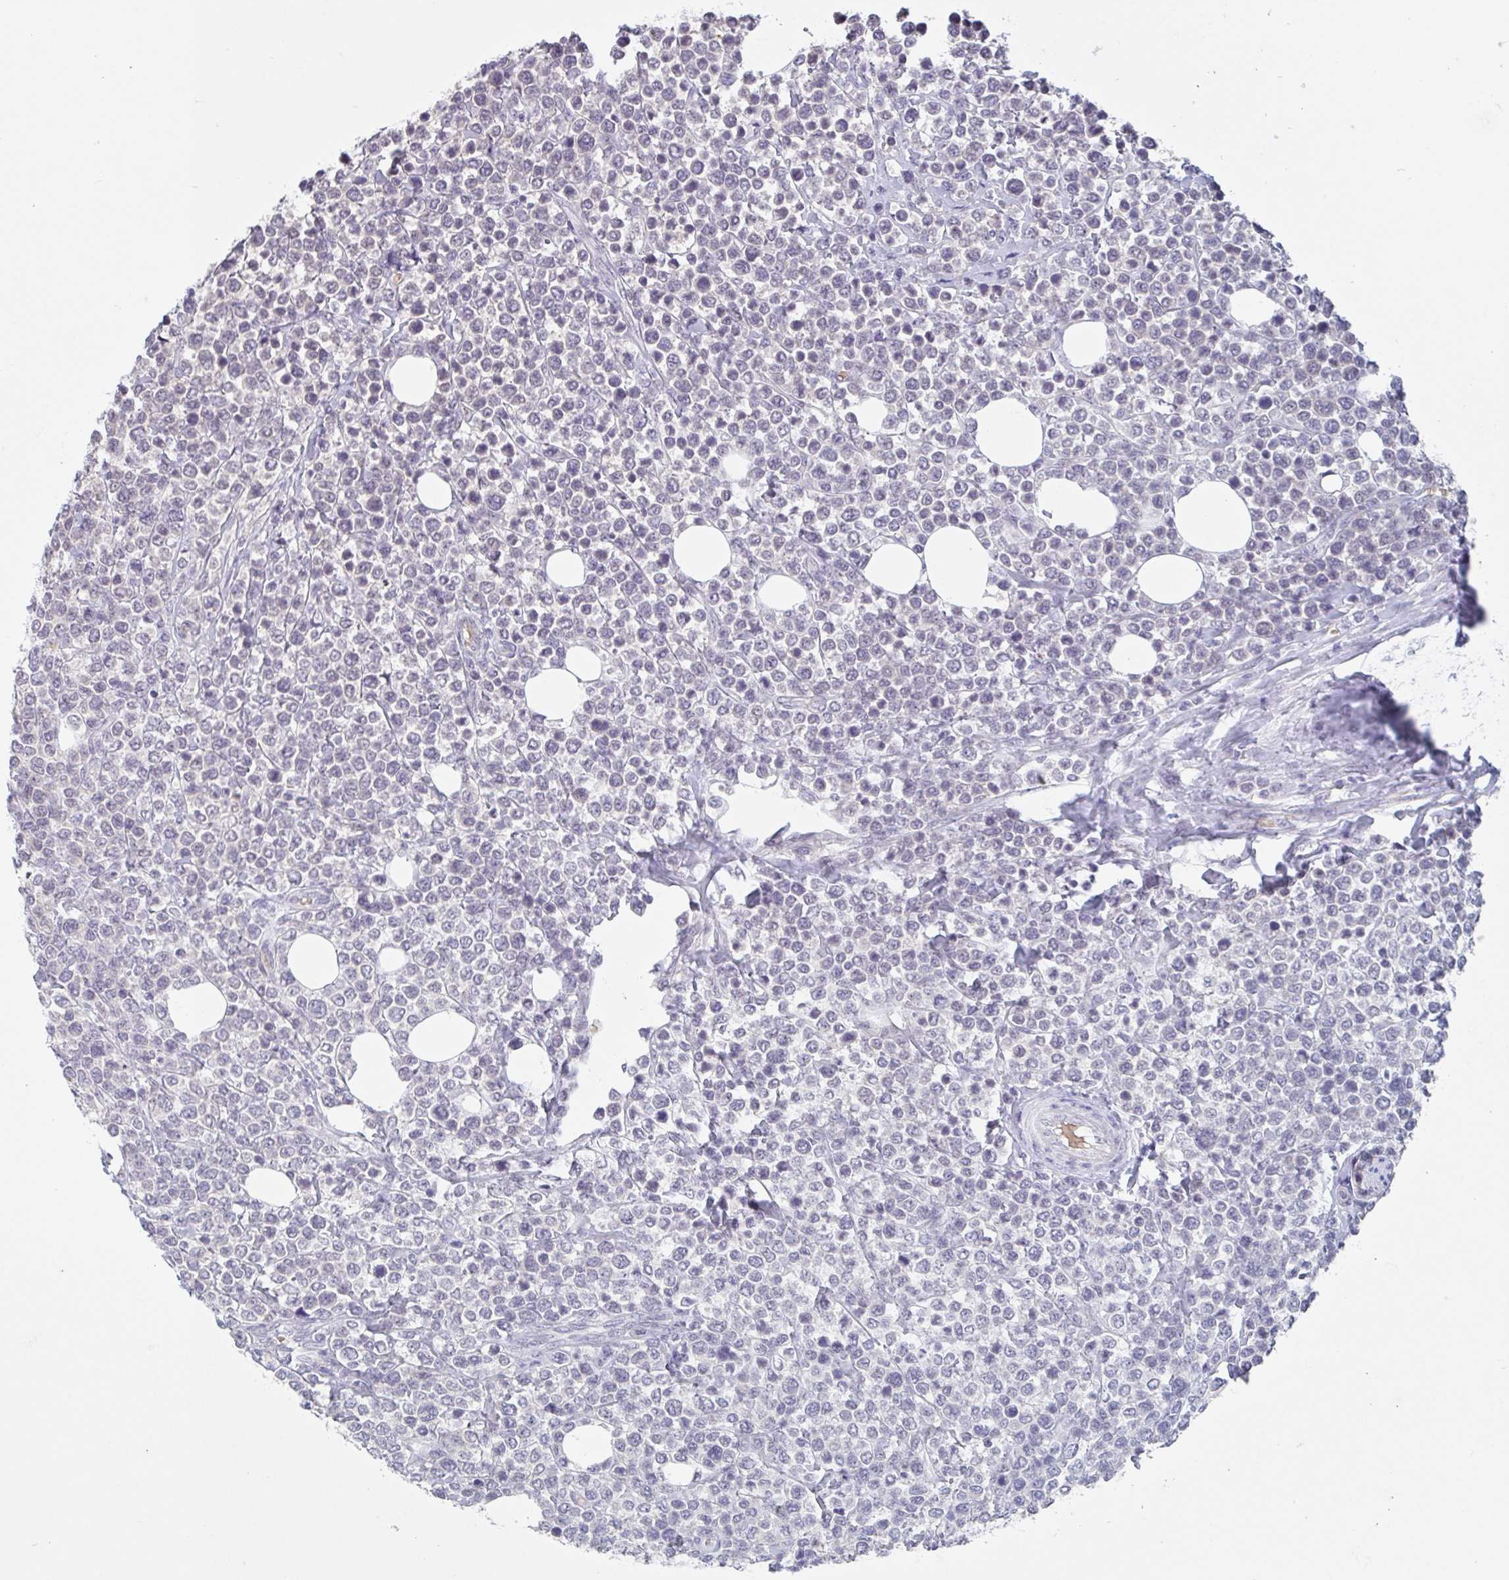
{"staining": {"intensity": "negative", "quantity": "none", "location": "none"}, "tissue": "lymphoma", "cell_type": "Tumor cells", "image_type": "cancer", "snomed": [{"axis": "morphology", "description": "Malignant lymphoma, non-Hodgkin's type, Low grade"}, {"axis": "topography", "description": "Lymph node"}], "caption": "Photomicrograph shows no significant protein expression in tumor cells of lymphoma. Nuclei are stained in blue.", "gene": "RHAG", "patient": {"sex": "male", "age": 60}}